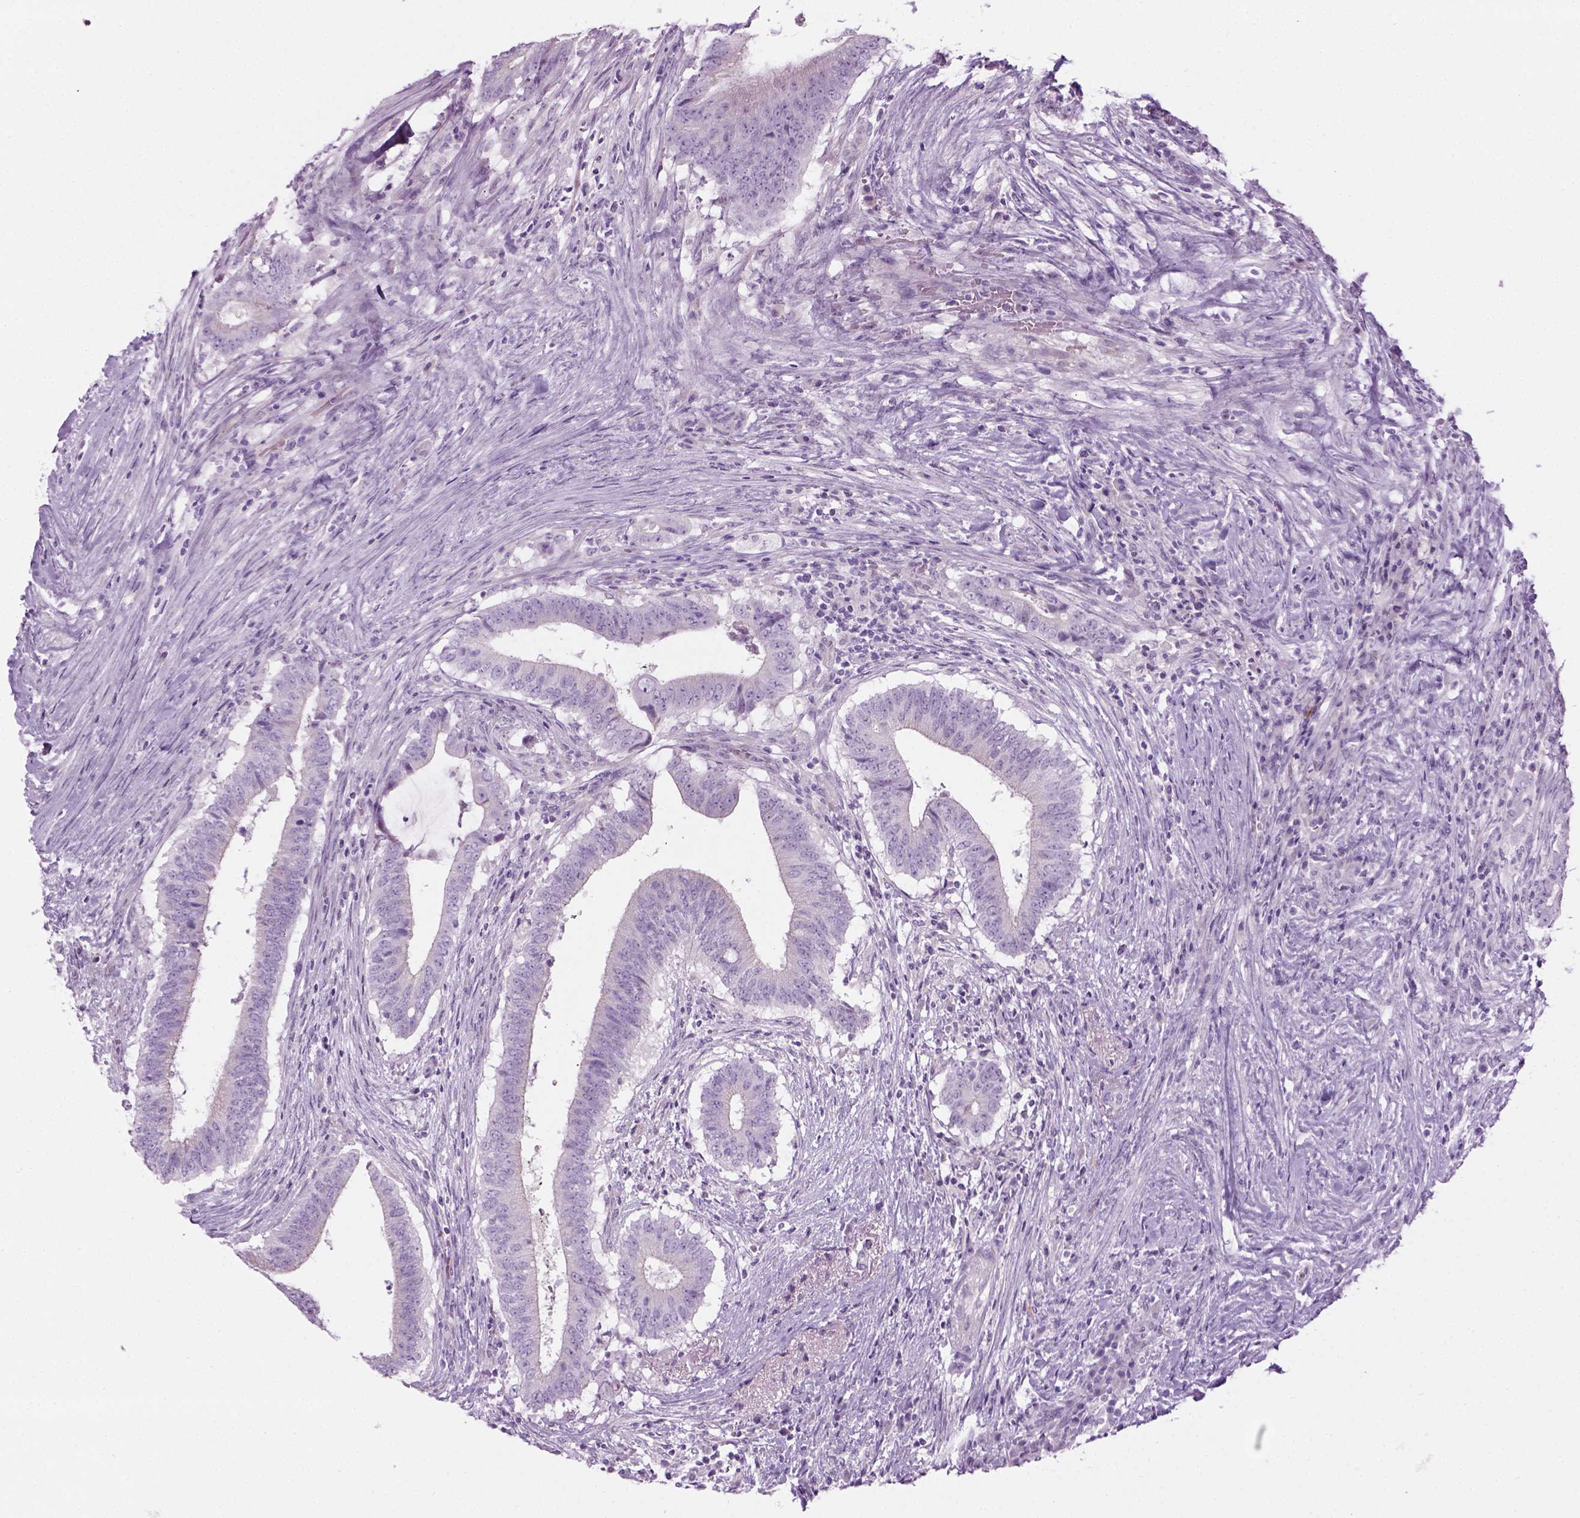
{"staining": {"intensity": "negative", "quantity": "none", "location": "none"}, "tissue": "colorectal cancer", "cell_type": "Tumor cells", "image_type": "cancer", "snomed": [{"axis": "morphology", "description": "Adenocarcinoma, NOS"}, {"axis": "topography", "description": "Colon"}], "caption": "Immunohistochemistry of human colorectal adenocarcinoma demonstrates no staining in tumor cells.", "gene": "CIBAR2", "patient": {"sex": "female", "age": 43}}